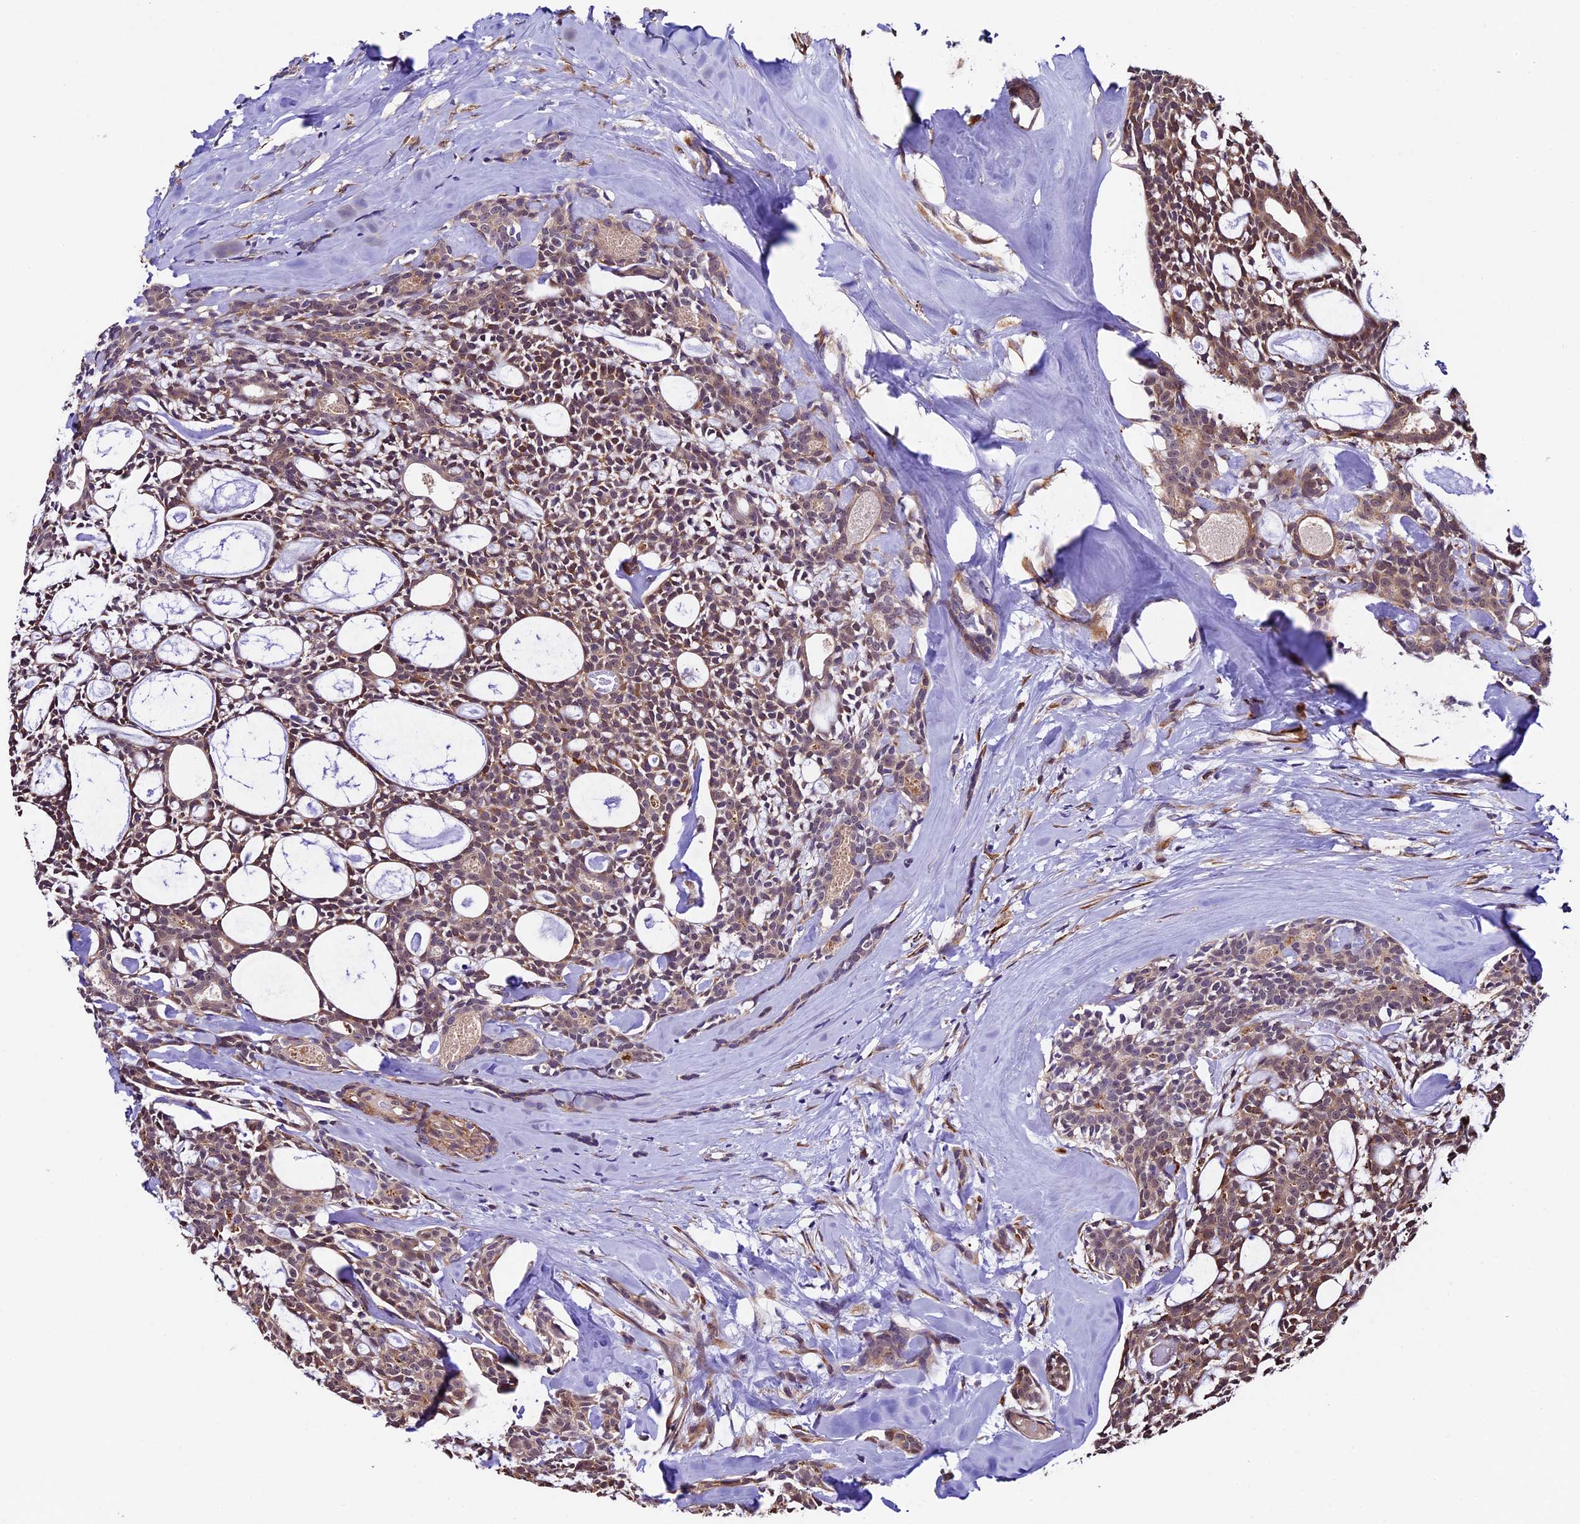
{"staining": {"intensity": "strong", "quantity": "25%-75%", "location": "cytoplasmic/membranous"}, "tissue": "head and neck cancer", "cell_type": "Tumor cells", "image_type": "cancer", "snomed": [{"axis": "morphology", "description": "Adenocarcinoma, NOS"}, {"axis": "topography", "description": "Salivary gland"}, {"axis": "topography", "description": "Head-Neck"}], "caption": "There is high levels of strong cytoplasmic/membranous staining in tumor cells of head and neck cancer (adenocarcinoma), as demonstrated by immunohistochemical staining (brown color).", "gene": "LSM7", "patient": {"sex": "male", "age": 55}}